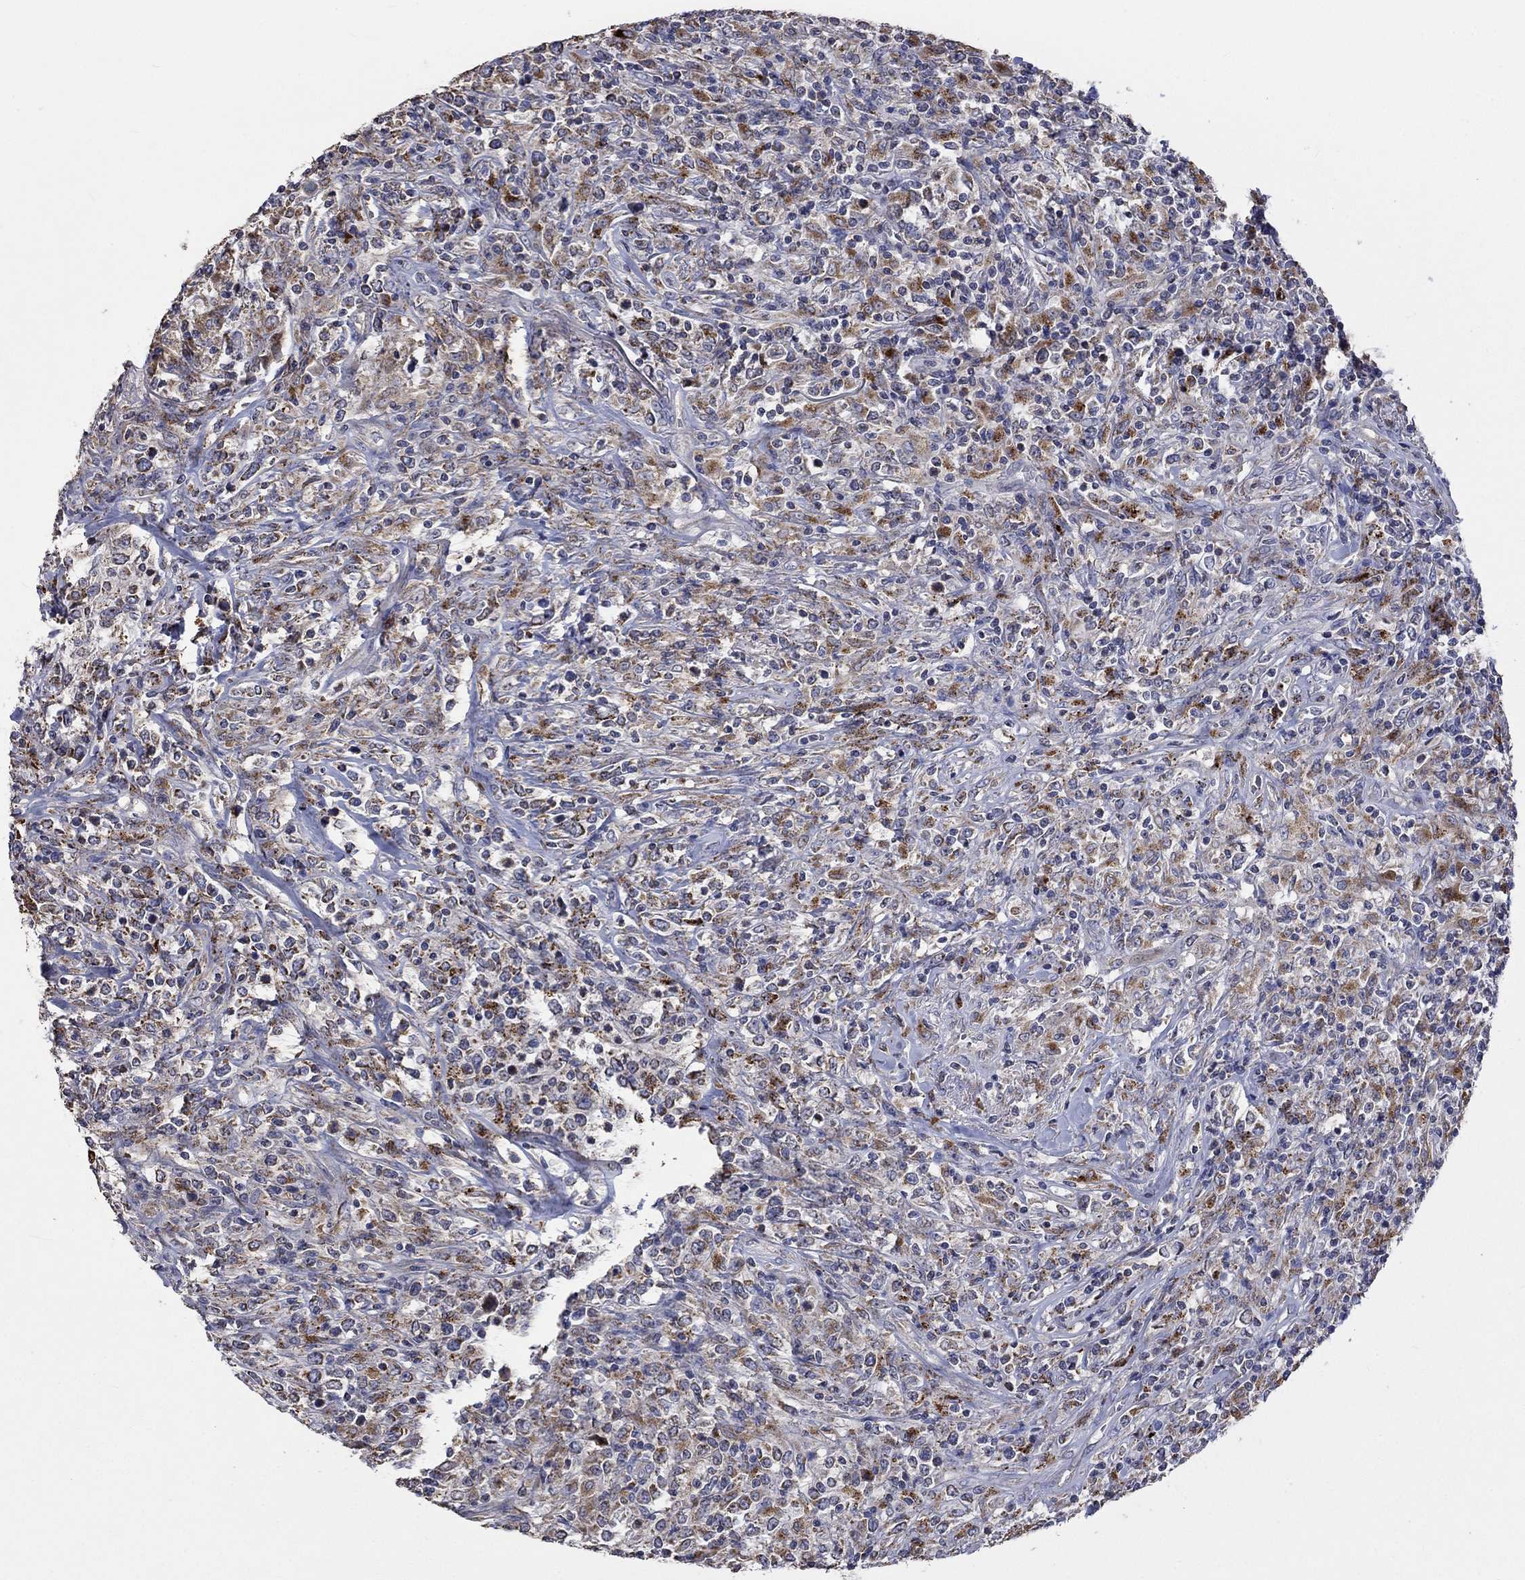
{"staining": {"intensity": "moderate", "quantity": ">75%", "location": "cytoplasmic/membranous"}, "tissue": "lymphoma", "cell_type": "Tumor cells", "image_type": "cancer", "snomed": [{"axis": "morphology", "description": "Malignant lymphoma, non-Hodgkin's type, High grade"}, {"axis": "topography", "description": "Lung"}], "caption": "Tumor cells display medium levels of moderate cytoplasmic/membranous expression in approximately >75% of cells in human high-grade malignant lymphoma, non-Hodgkin's type. (DAB (3,3'-diaminobenzidine) = brown stain, brightfield microscopy at high magnification).", "gene": "UGT8", "patient": {"sex": "male", "age": 79}}